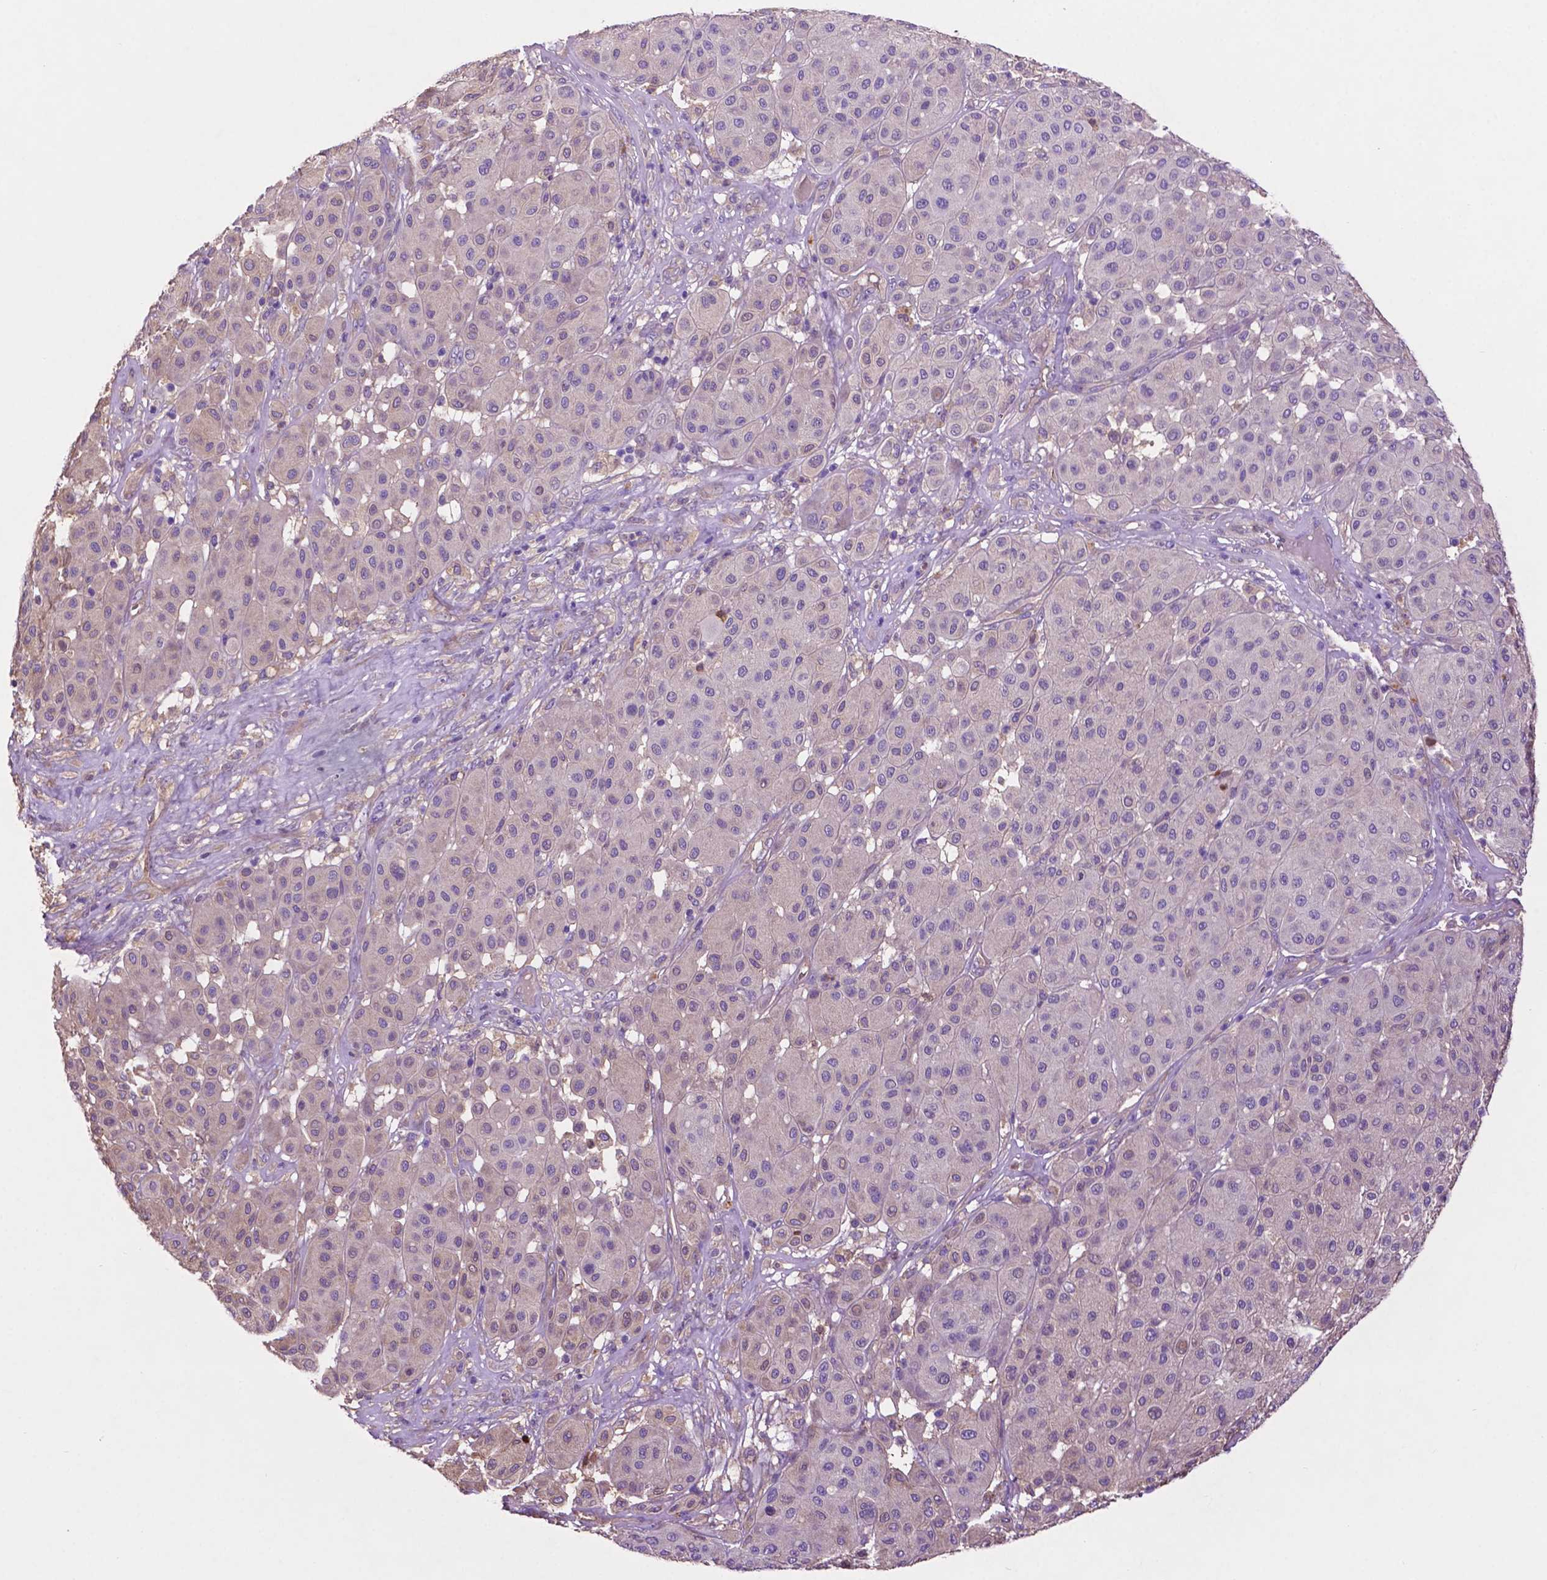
{"staining": {"intensity": "negative", "quantity": "none", "location": "none"}, "tissue": "melanoma", "cell_type": "Tumor cells", "image_type": "cancer", "snomed": [{"axis": "morphology", "description": "Malignant melanoma, Metastatic site"}, {"axis": "topography", "description": "Smooth muscle"}], "caption": "This is an immunohistochemistry (IHC) photomicrograph of human melanoma. There is no staining in tumor cells.", "gene": "GDPD5", "patient": {"sex": "male", "age": 41}}